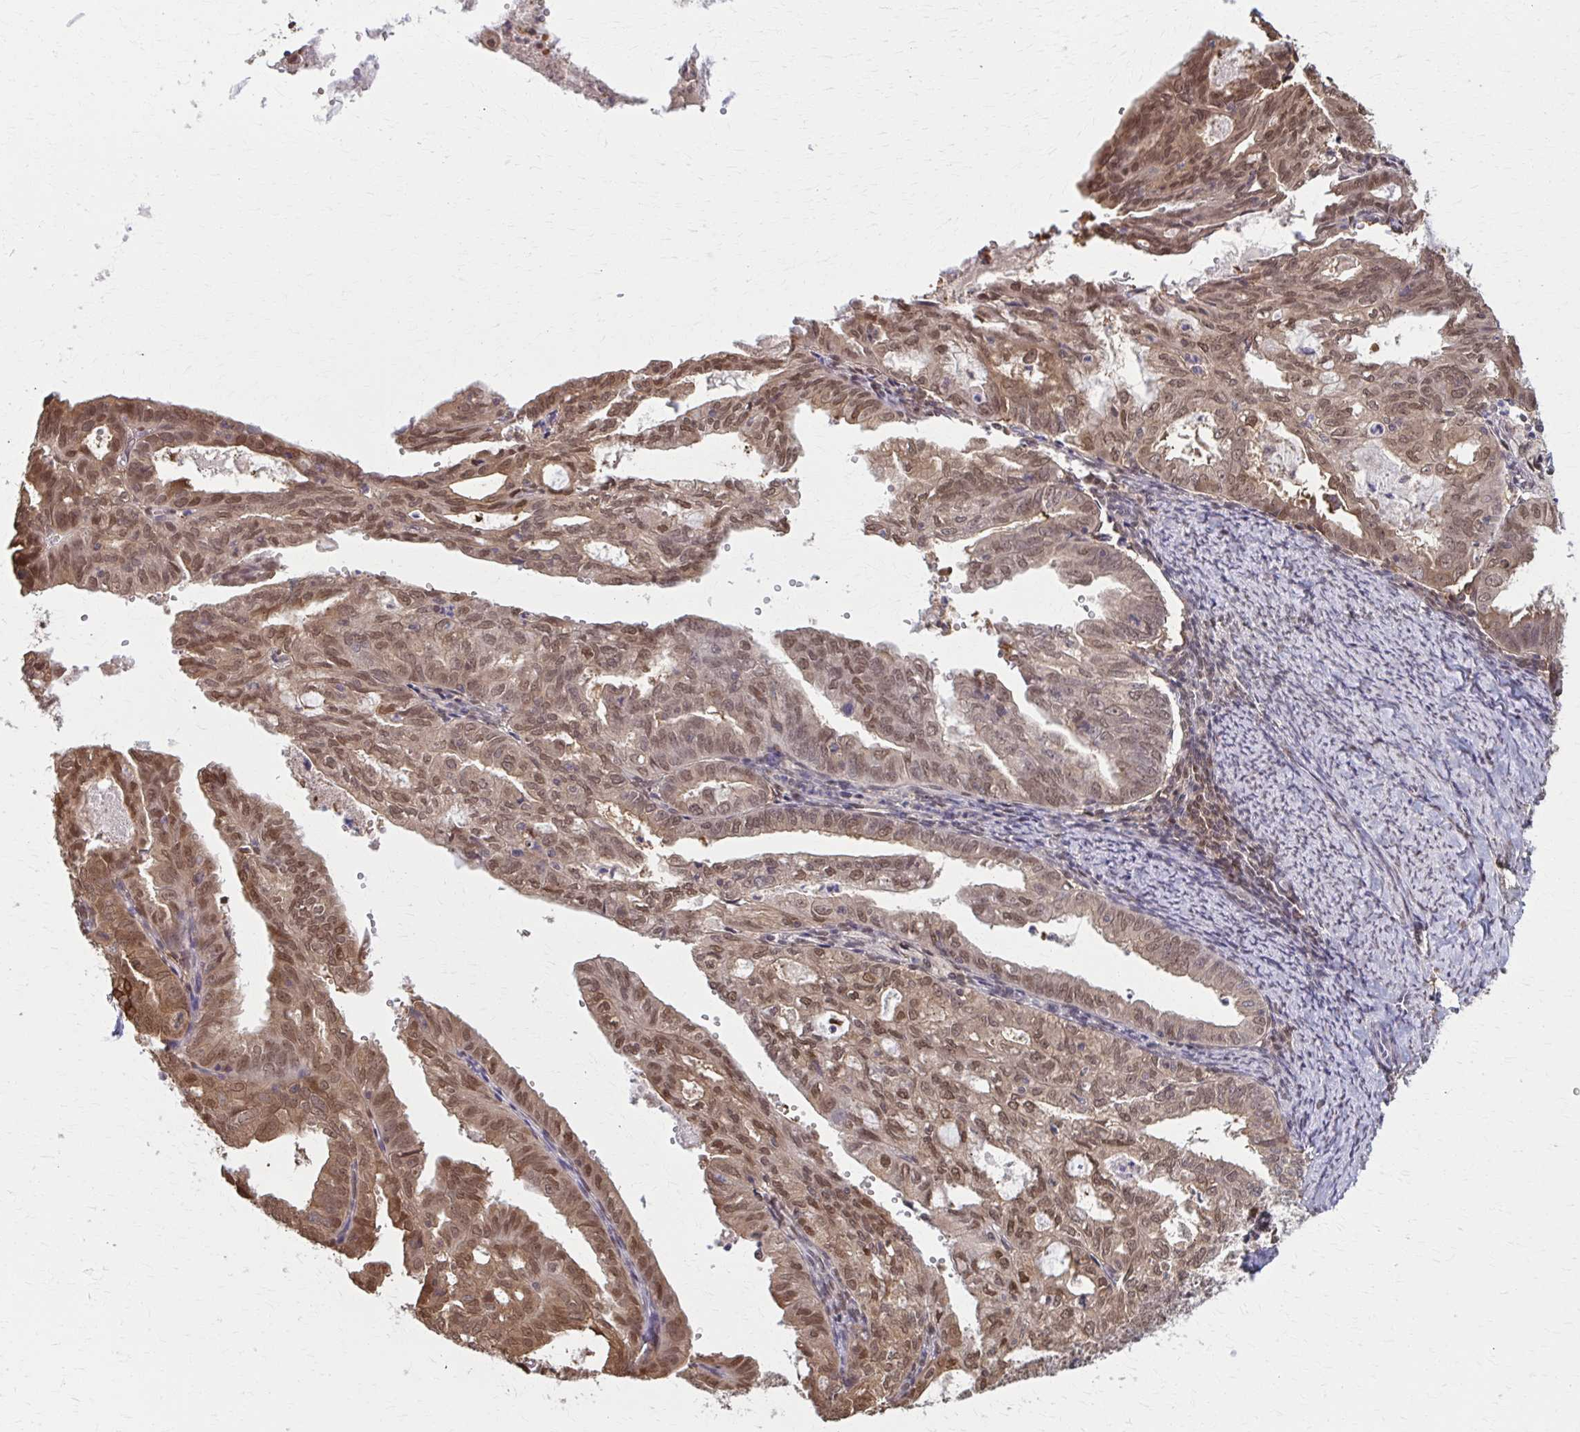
{"staining": {"intensity": "moderate", "quantity": ">75%", "location": "cytoplasmic/membranous,nuclear"}, "tissue": "endometrial cancer", "cell_type": "Tumor cells", "image_type": "cancer", "snomed": [{"axis": "morphology", "description": "Adenocarcinoma, NOS"}, {"axis": "topography", "description": "Endometrium"}], "caption": "The photomicrograph demonstrates a brown stain indicating the presence of a protein in the cytoplasmic/membranous and nuclear of tumor cells in endometrial adenocarcinoma. (Stains: DAB (3,3'-diaminobenzidine) in brown, nuclei in blue, Microscopy: brightfield microscopy at high magnification).", "gene": "MDH1", "patient": {"sex": "female", "age": 70}}